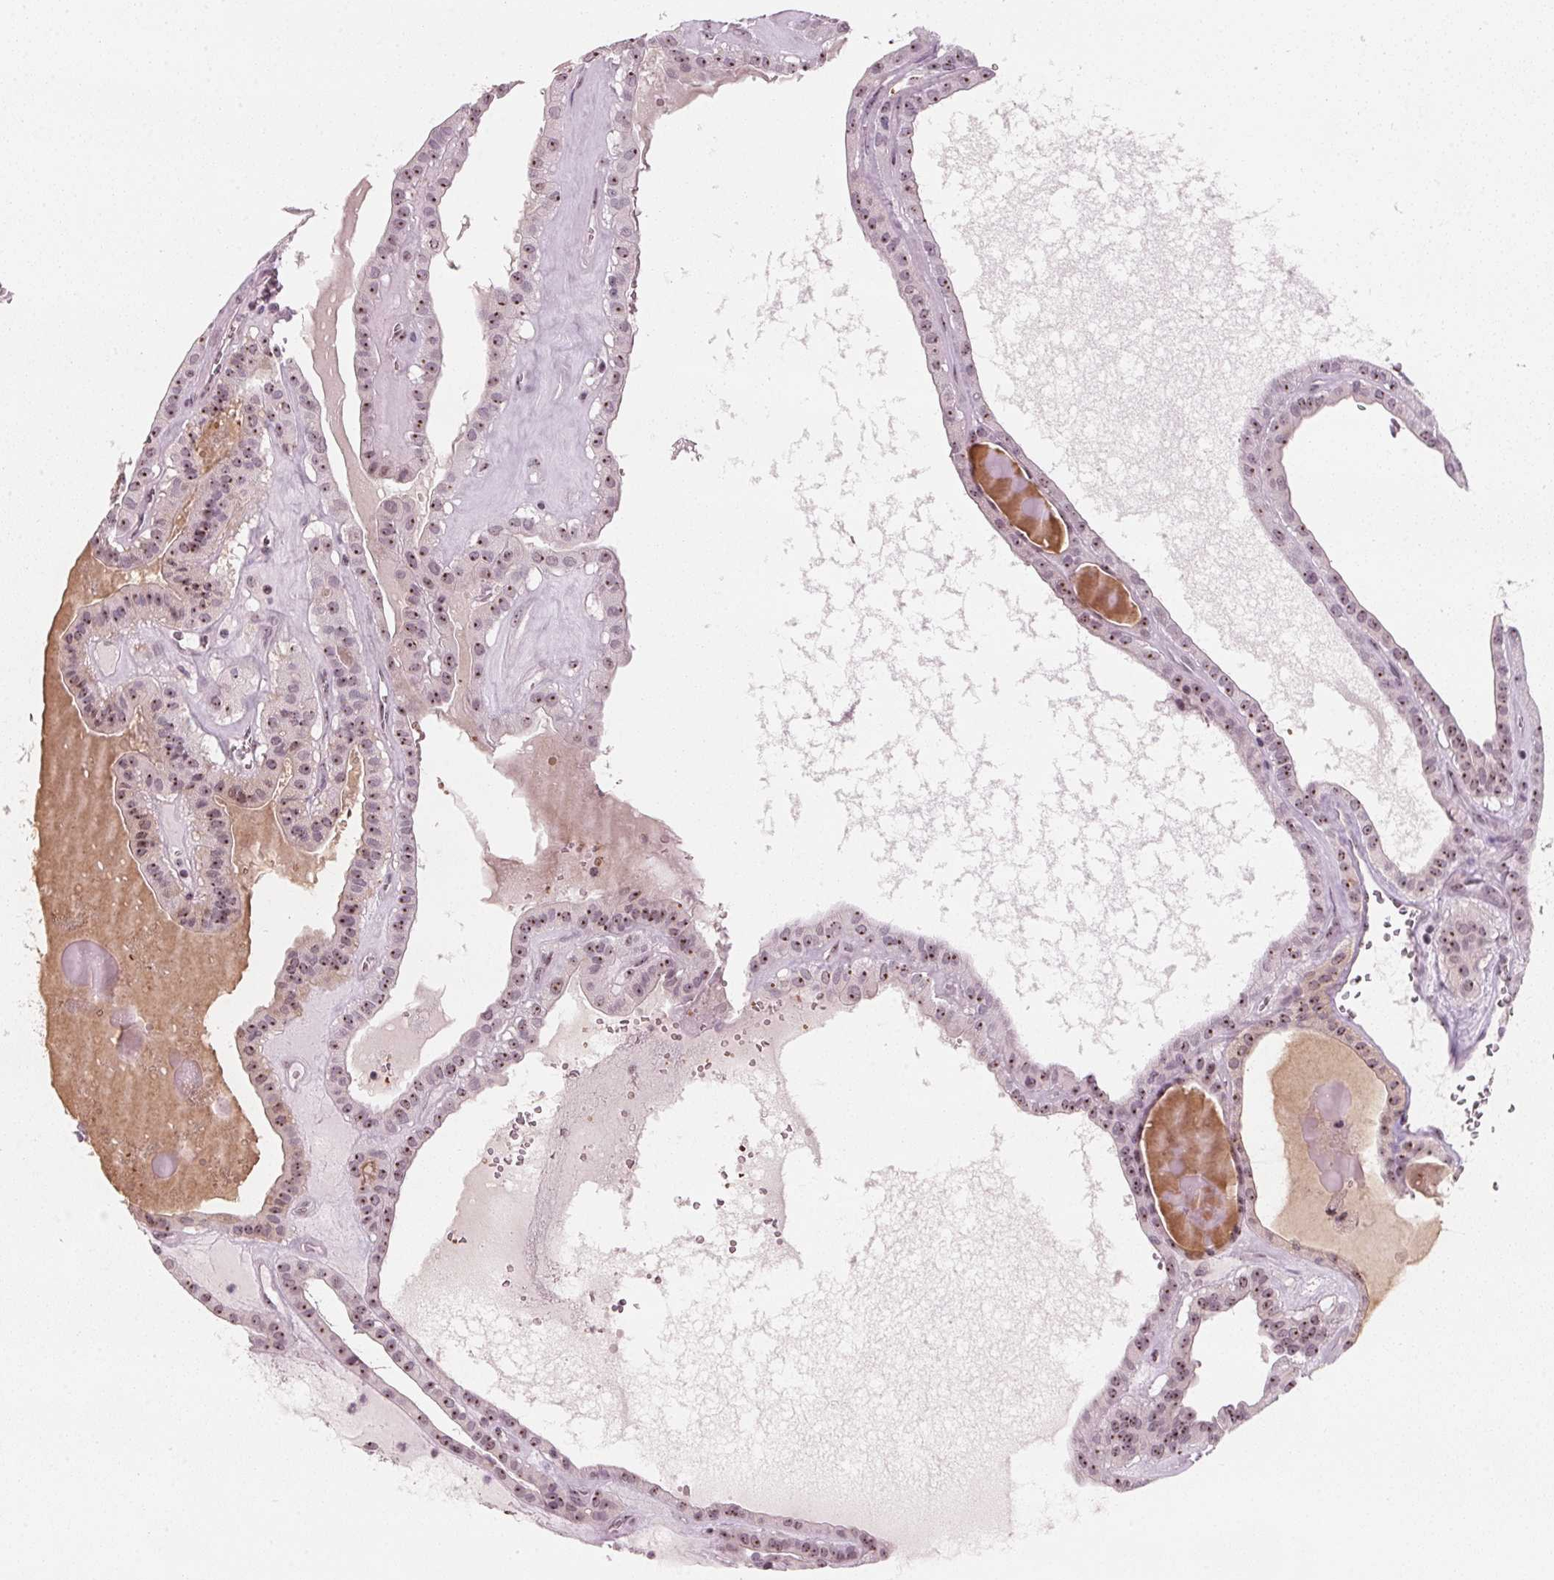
{"staining": {"intensity": "moderate", "quantity": ">75%", "location": "nuclear"}, "tissue": "thyroid cancer", "cell_type": "Tumor cells", "image_type": "cancer", "snomed": [{"axis": "morphology", "description": "Papillary adenocarcinoma, NOS"}, {"axis": "topography", "description": "Thyroid gland"}], "caption": "A high-resolution micrograph shows IHC staining of thyroid cancer, which reveals moderate nuclear expression in about >75% of tumor cells.", "gene": "DNTTIP2", "patient": {"sex": "male", "age": 52}}